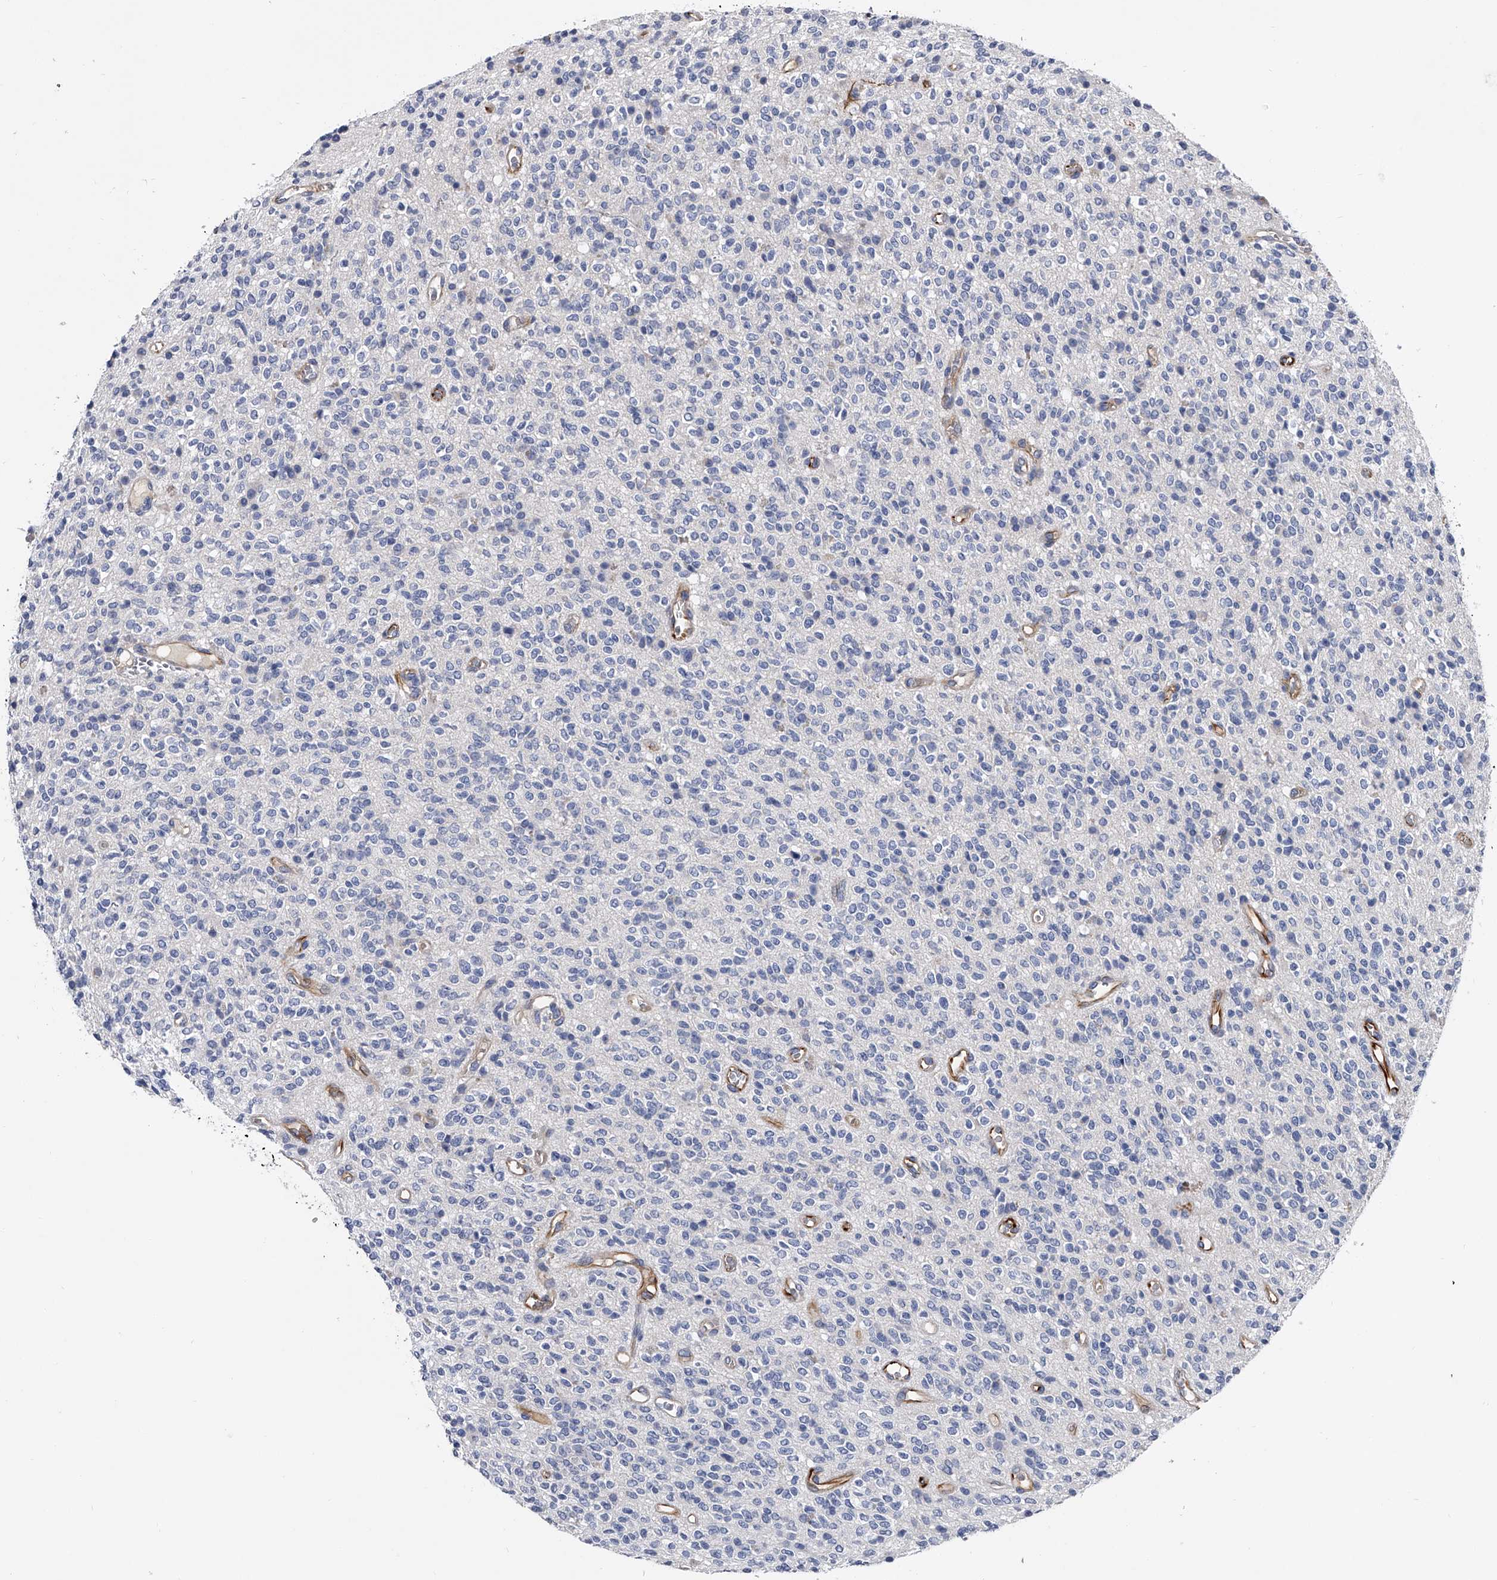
{"staining": {"intensity": "negative", "quantity": "none", "location": "none"}, "tissue": "glioma", "cell_type": "Tumor cells", "image_type": "cancer", "snomed": [{"axis": "morphology", "description": "Glioma, malignant, High grade"}, {"axis": "topography", "description": "Brain"}], "caption": "Human glioma stained for a protein using immunohistochemistry (IHC) reveals no expression in tumor cells.", "gene": "EFCAB7", "patient": {"sex": "male", "age": 34}}